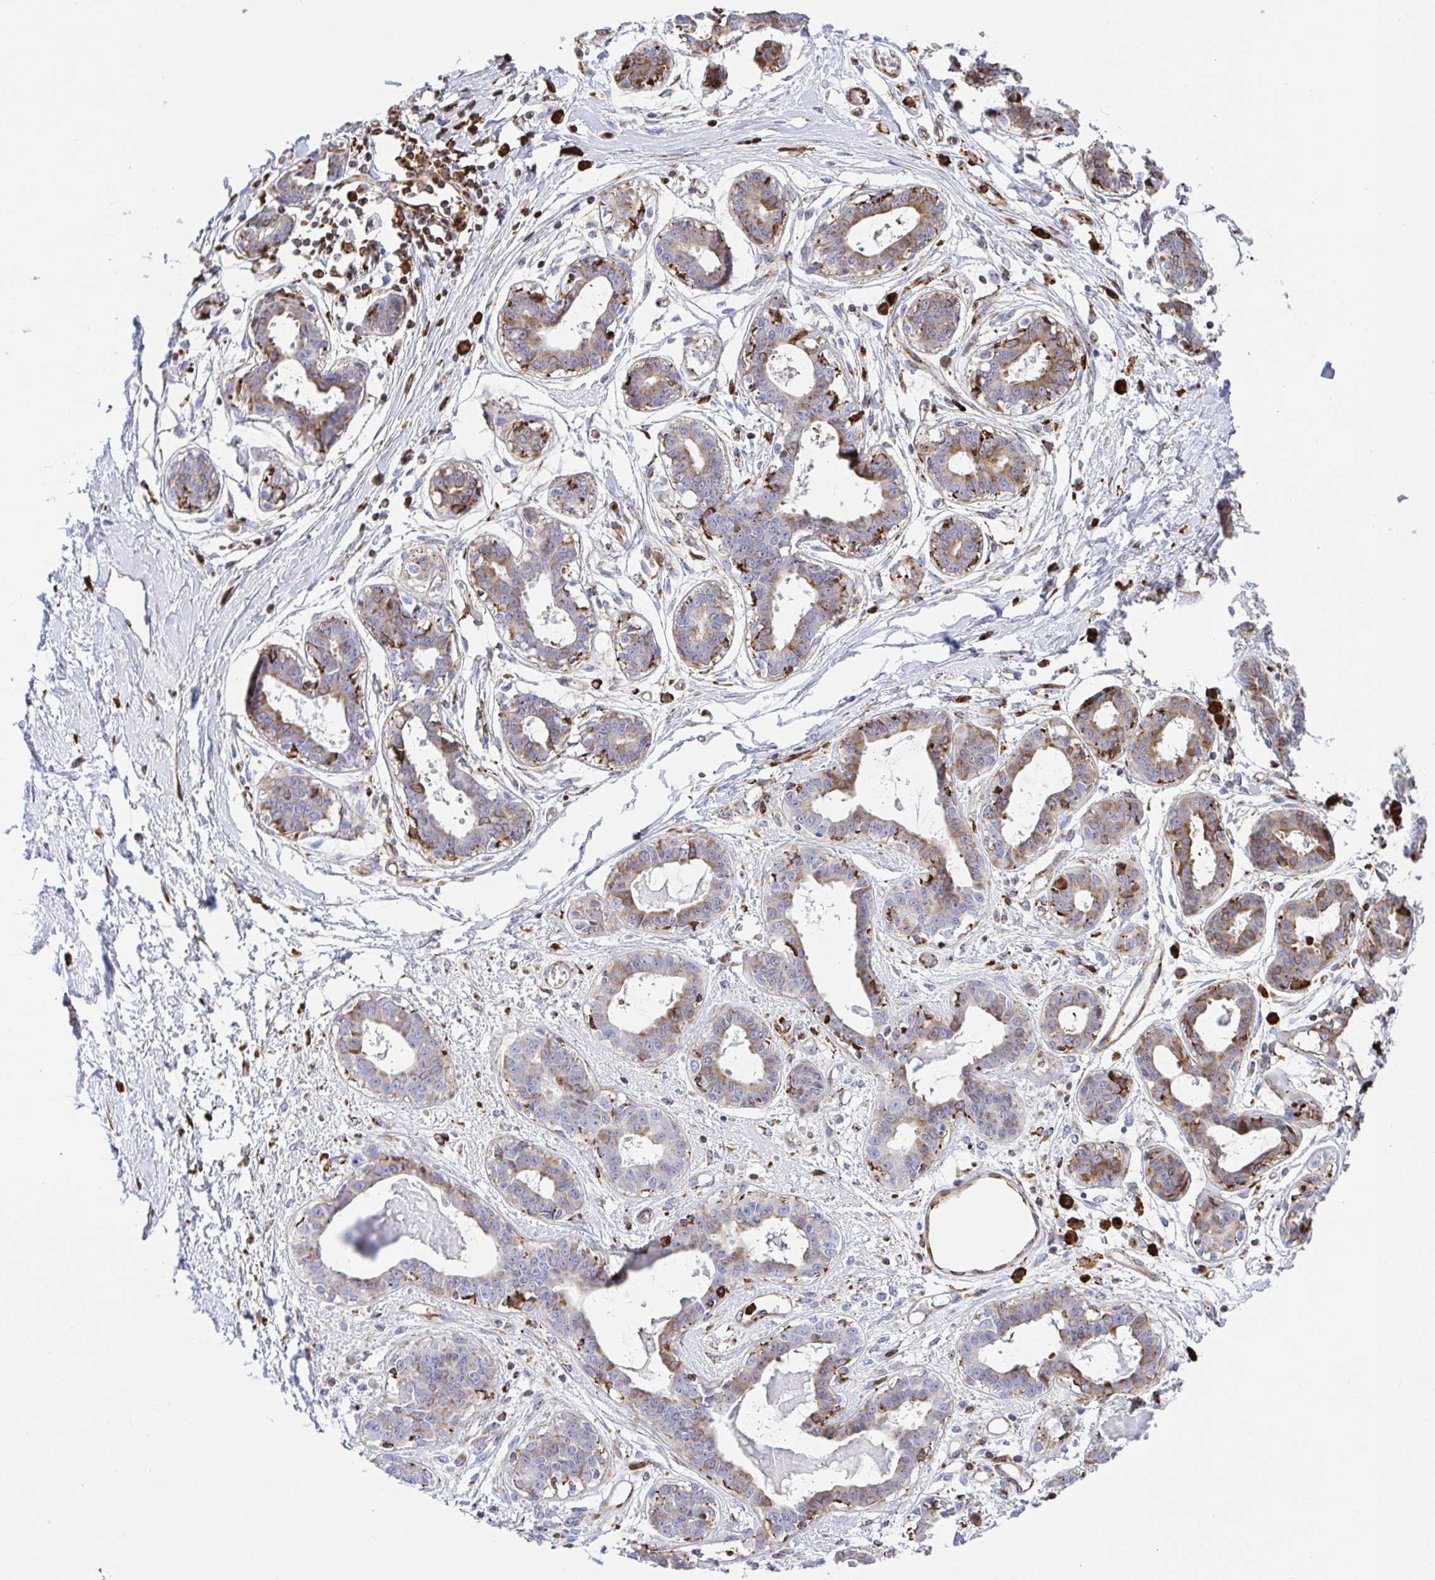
{"staining": {"intensity": "negative", "quantity": "none", "location": "none"}, "tissue": "breast", "cell_type": "Adipocytes", "image_type": "normal", "snomed": [{"axis": "morphology", "description": "Normal tissue, NOS"}, {"axis": "topography", "description": "Breast"}], "caption": "Immunohistochemistry (IHC) image of normal breast: human breast stained with DAB demonstrates no significant protein expression in adipocytes. The staining was performed using DAB to visualize the protein expression in brown, while the nuclei were stained in blue with hematoxylin (Magnification: 20x).", "gene": "CLGN", "patient": {"sex": "female", "age": 45}}